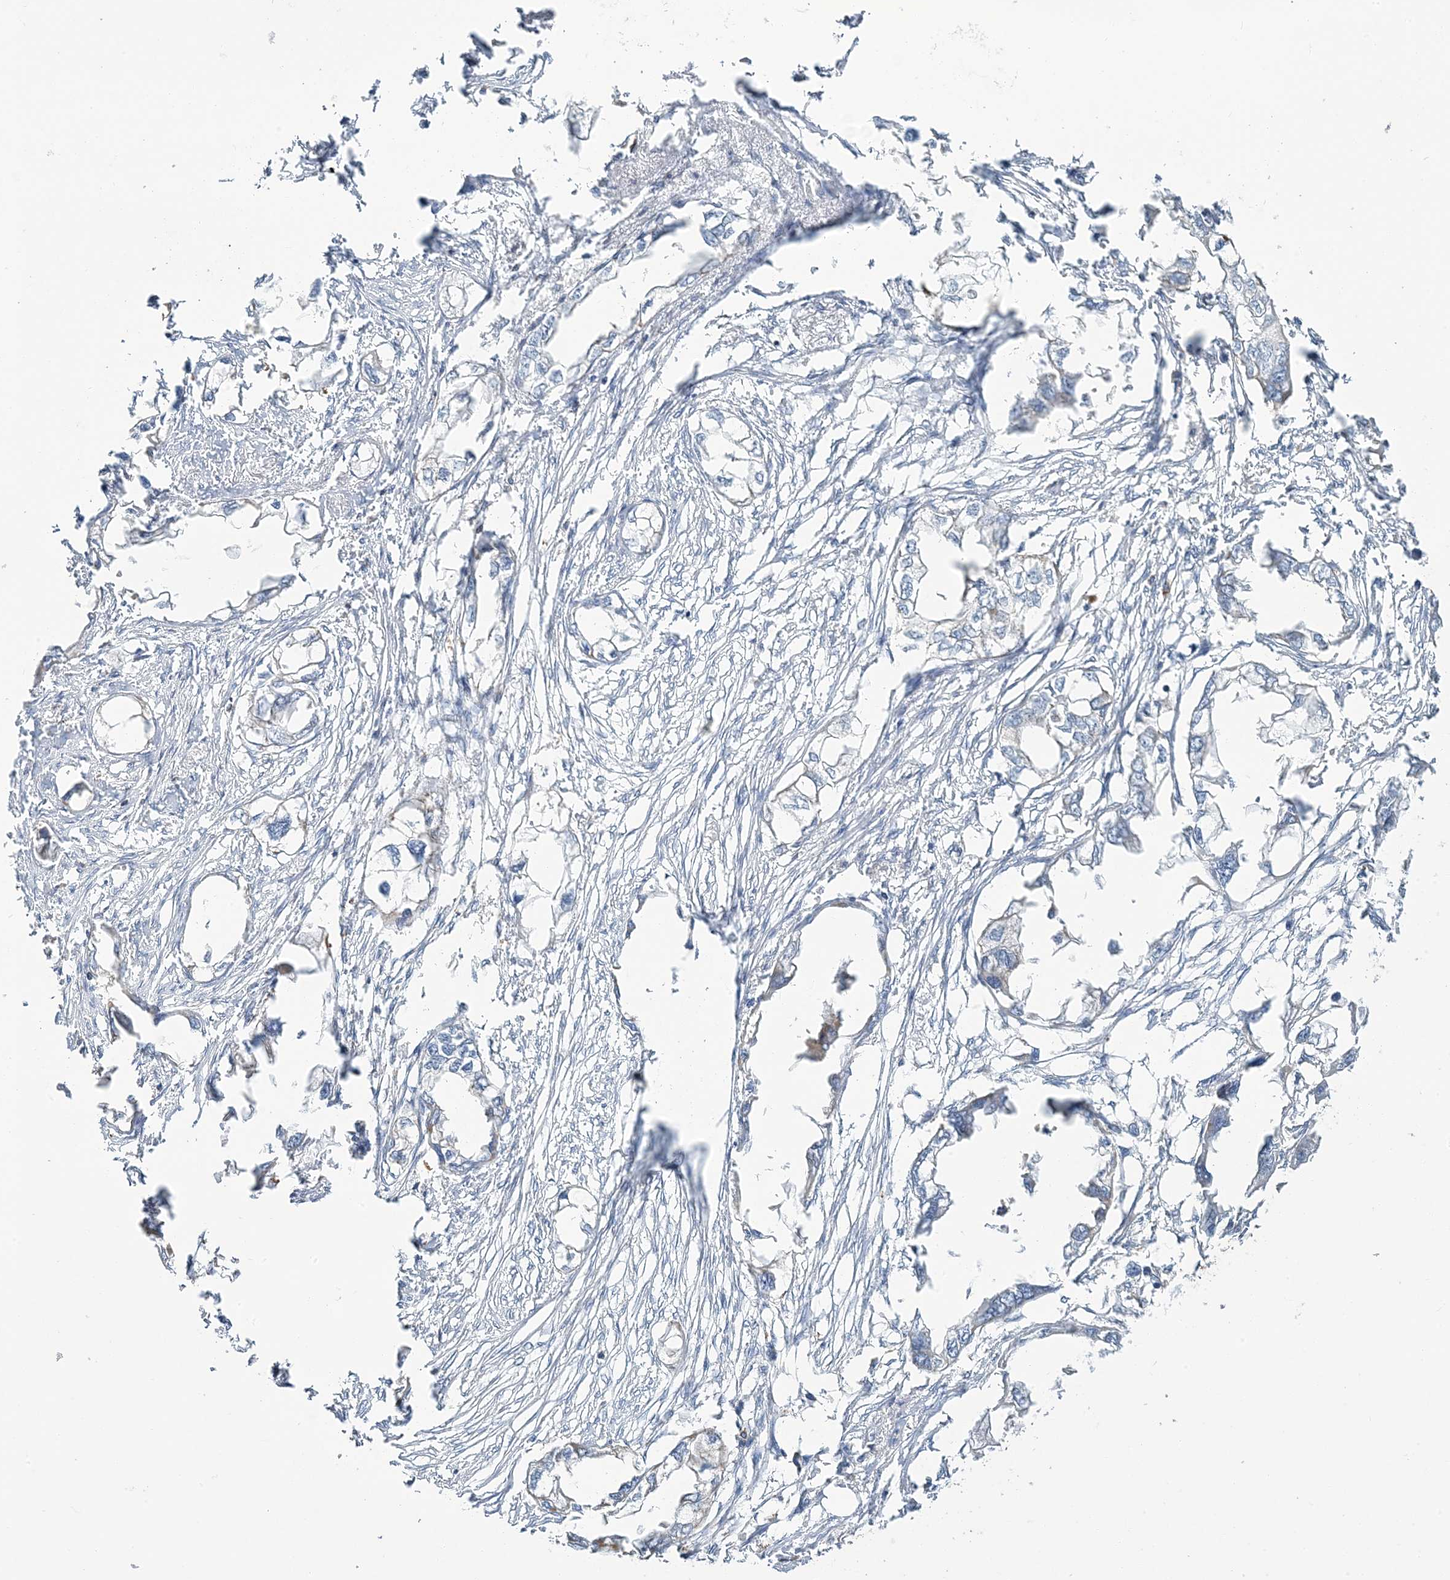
{"staining": {"intensity": "weak", "quantity": "<25%", "location": "cytoplasmic/membranous"}, "tissue": "endometrial cancer", "cell_type": "Tumor cells", "image_type": "cancer", "snomed": [{"axis": "morphology", "description": "Adenocarcinoma, NOS"}, {"axis": "morphology", "description": "Adenocarcinoma, metastatic, NOS"}, {"axis": "topography", "description": "Adipose tissue"}, {"axis": "topography", "description": "Endometrium"}], "caption": "The immunohistochemistry histopathology image has no significant staining in tumor cells of adenocarcinoma (endometrial) tissue.", "gene": "TMLHE", "patient": {"sex": "female", "age": 67}}